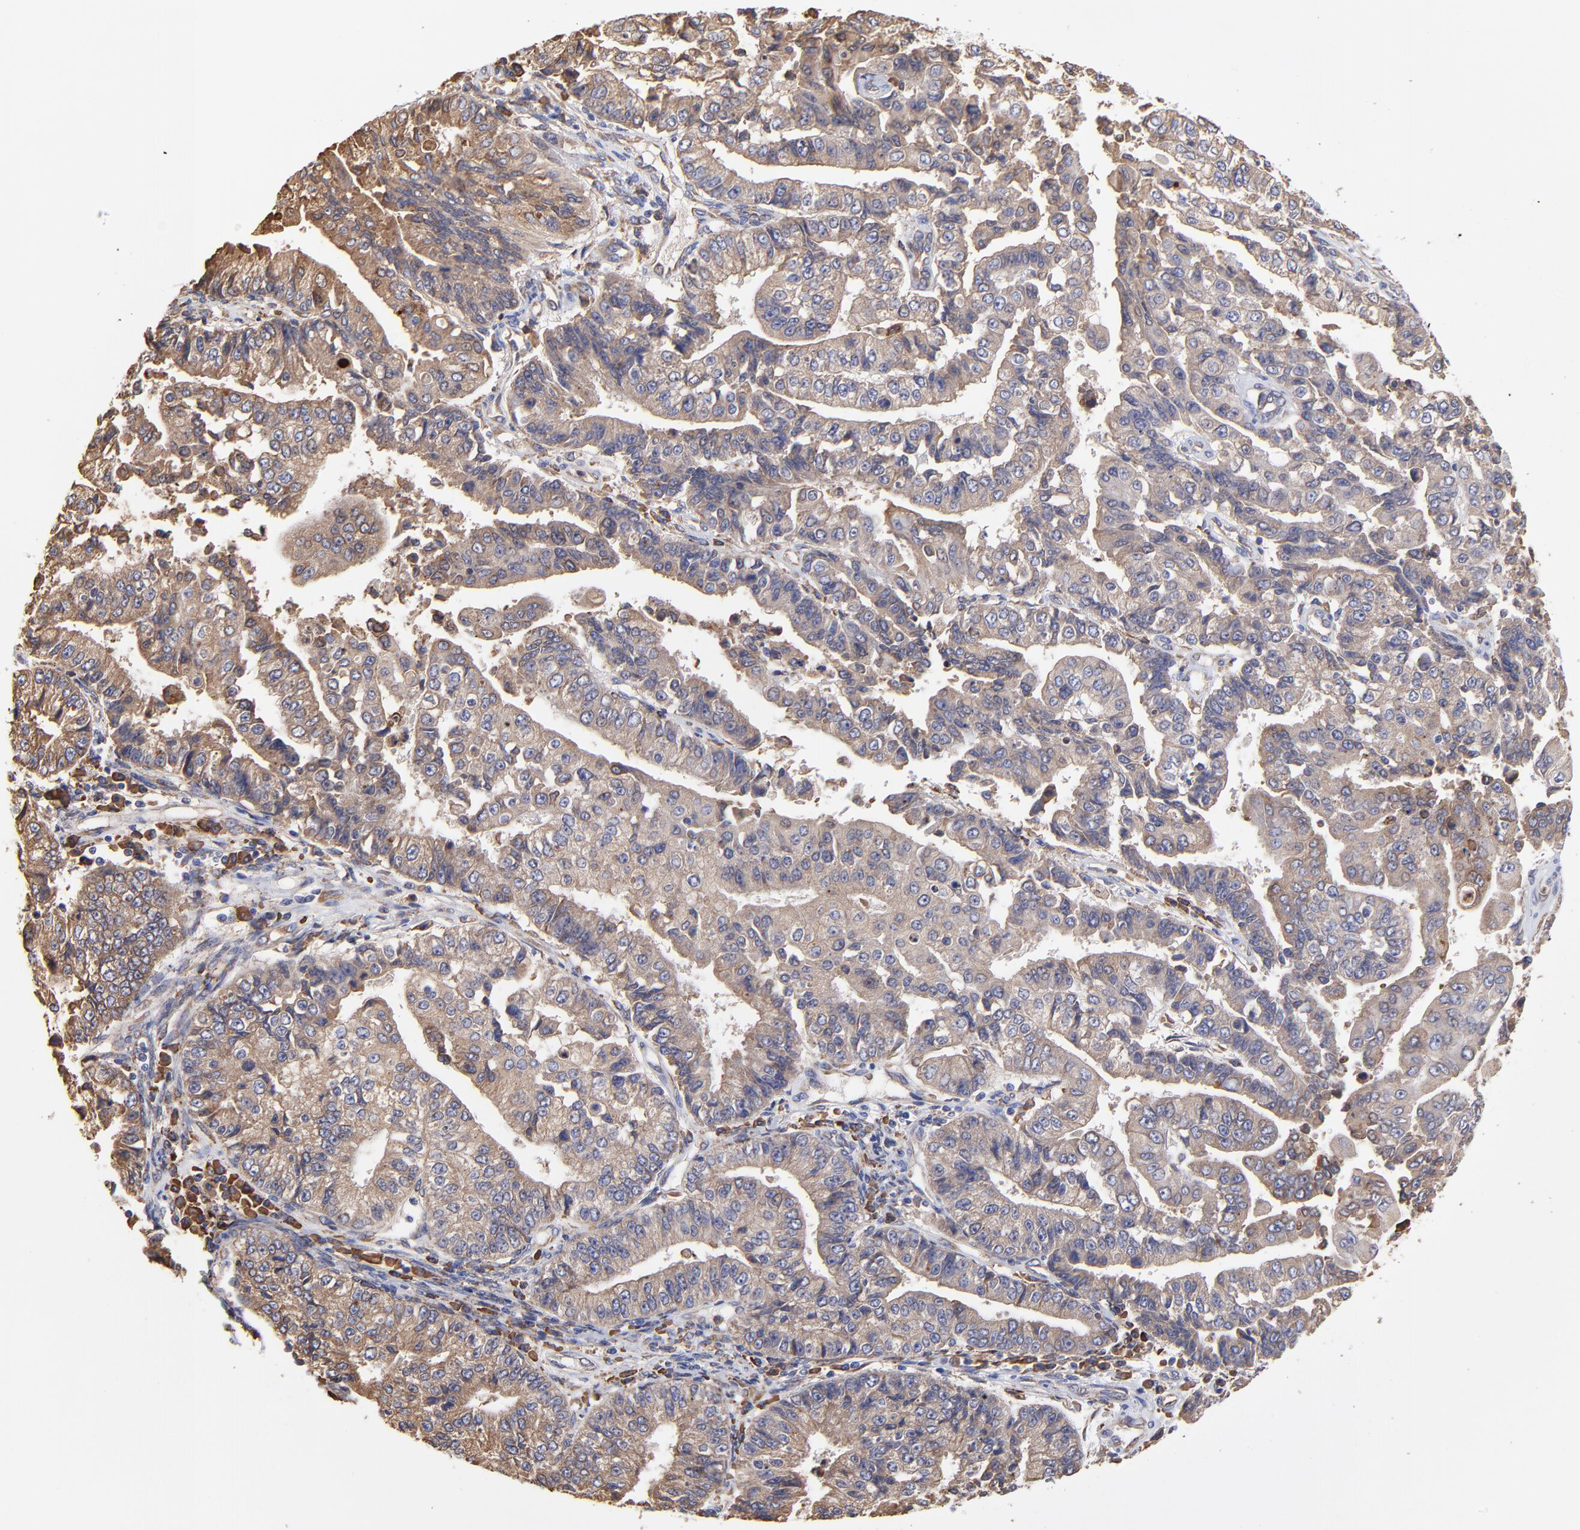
{"staining": {"intensity": "moderate", "quantity": ">75%", "location": "cytoplasmic/membranous"}, "tissue": "endometrial cancer", "cell_type": "Tumor cells", "image_type": "cancer", "snomed": [{"axis": "morphology", "description": "Adenocarcinoma, NOS"}, {"axis": "topography", "description": "Endometrium"}], "caption": "Tumor cells exhibit medium levels of moderate cytoplasmic/membranous positivity in approximately >75% of cells in adenocarcinoma (endometrial).", "gene": "PFKM", "patient": {"sex": "female", "age": 75}}